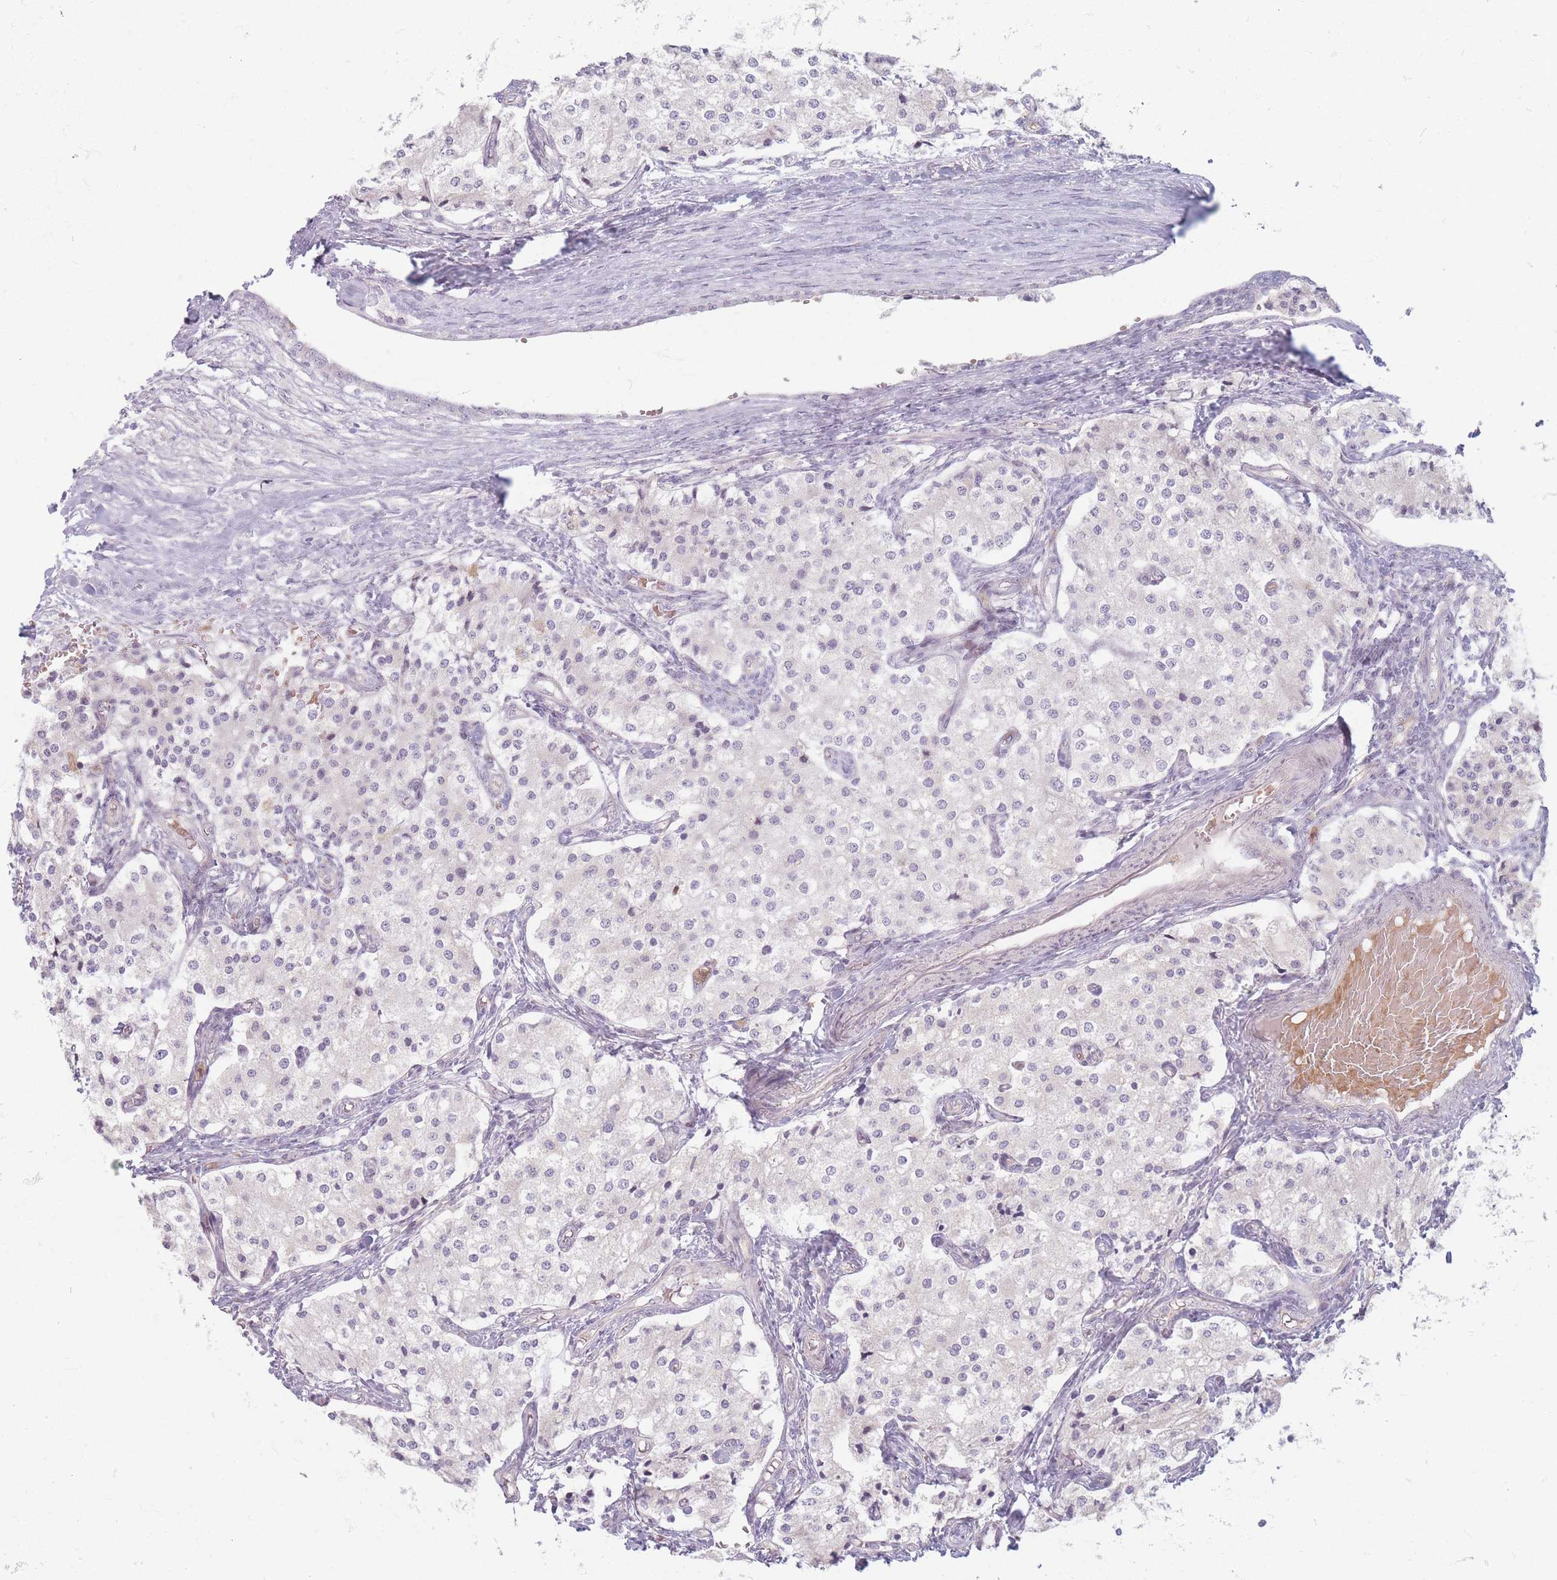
{"staining": {"intensity": "negative", "quantity": "none", "location": "none"}, "tissue": "carcinoid", "cell_type": "Tumor cells", "image_type": "cancer", "snomed": [{"axis": "morphology", "description": "Carcinoid, malignant, NOS"}, {"axis": "topography", "description": "Colon"}], "caption": "There is no significant staining in tumor cells of carcinoid.", "gene": "CHCHD7", "patient": {"sex": "female", "age": 52}}